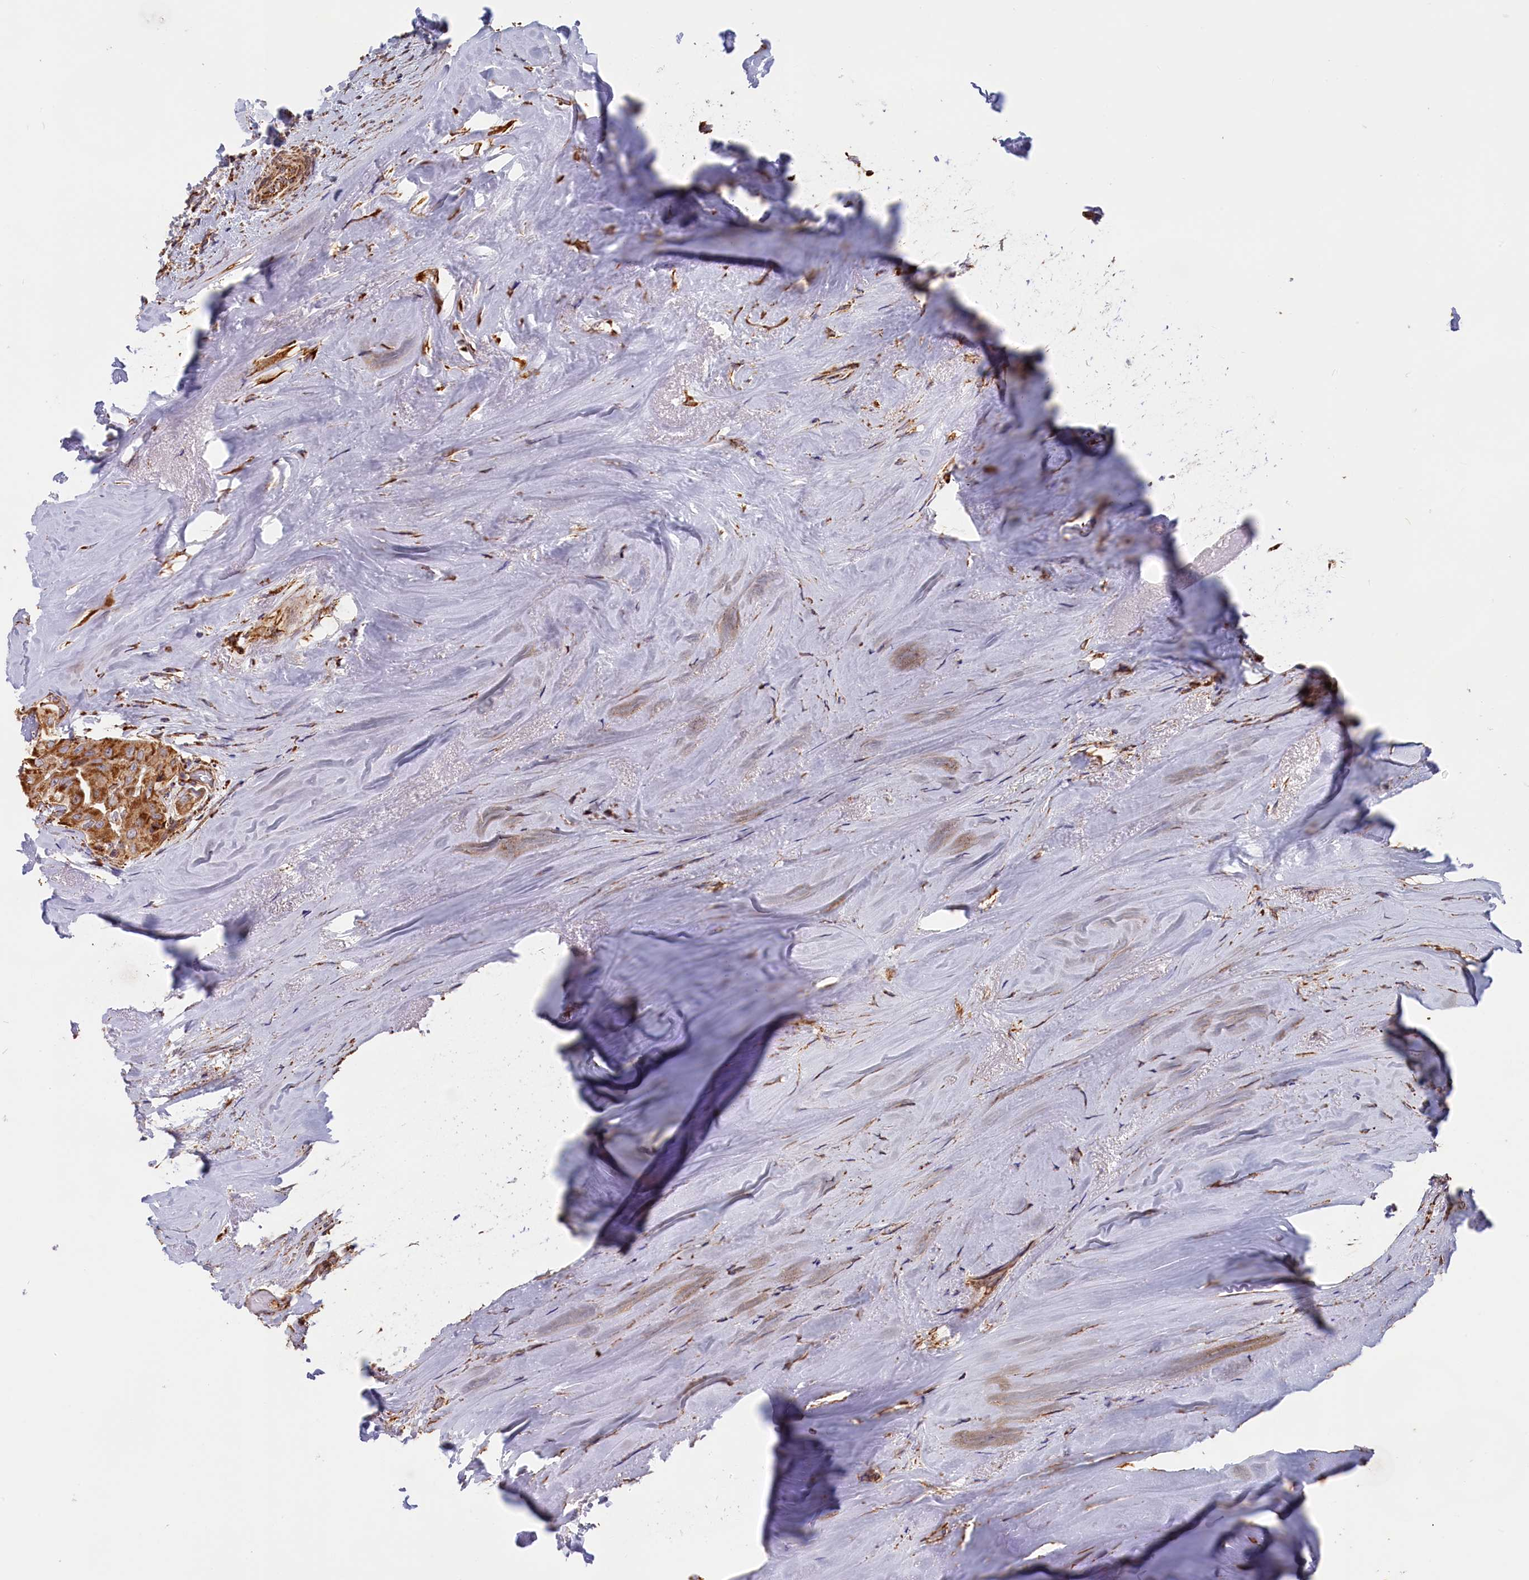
{"staining": {"intensity": "strong", "quantity": ">75%", "location": "cytoplasmic/membranous"}, "tissue": "thyroid cancer", "cell_type": "Tumor cells", "image_type": "cancer", "snomed": [{"axis": "morphology", "description": "Papillary adenocarcinoma, NOS"}, {"axis": "topography", "description": "Thyroid gland"}], "caption": "Papillary adenocarcinoma (thyroid) stained with immunohistochemistry (IHC) displays strong cytoplasmic/membranous positivity in about >75% of tumor cells.", "gene": "MACROD1", "patient": {"sex": "female", "age": 59}}